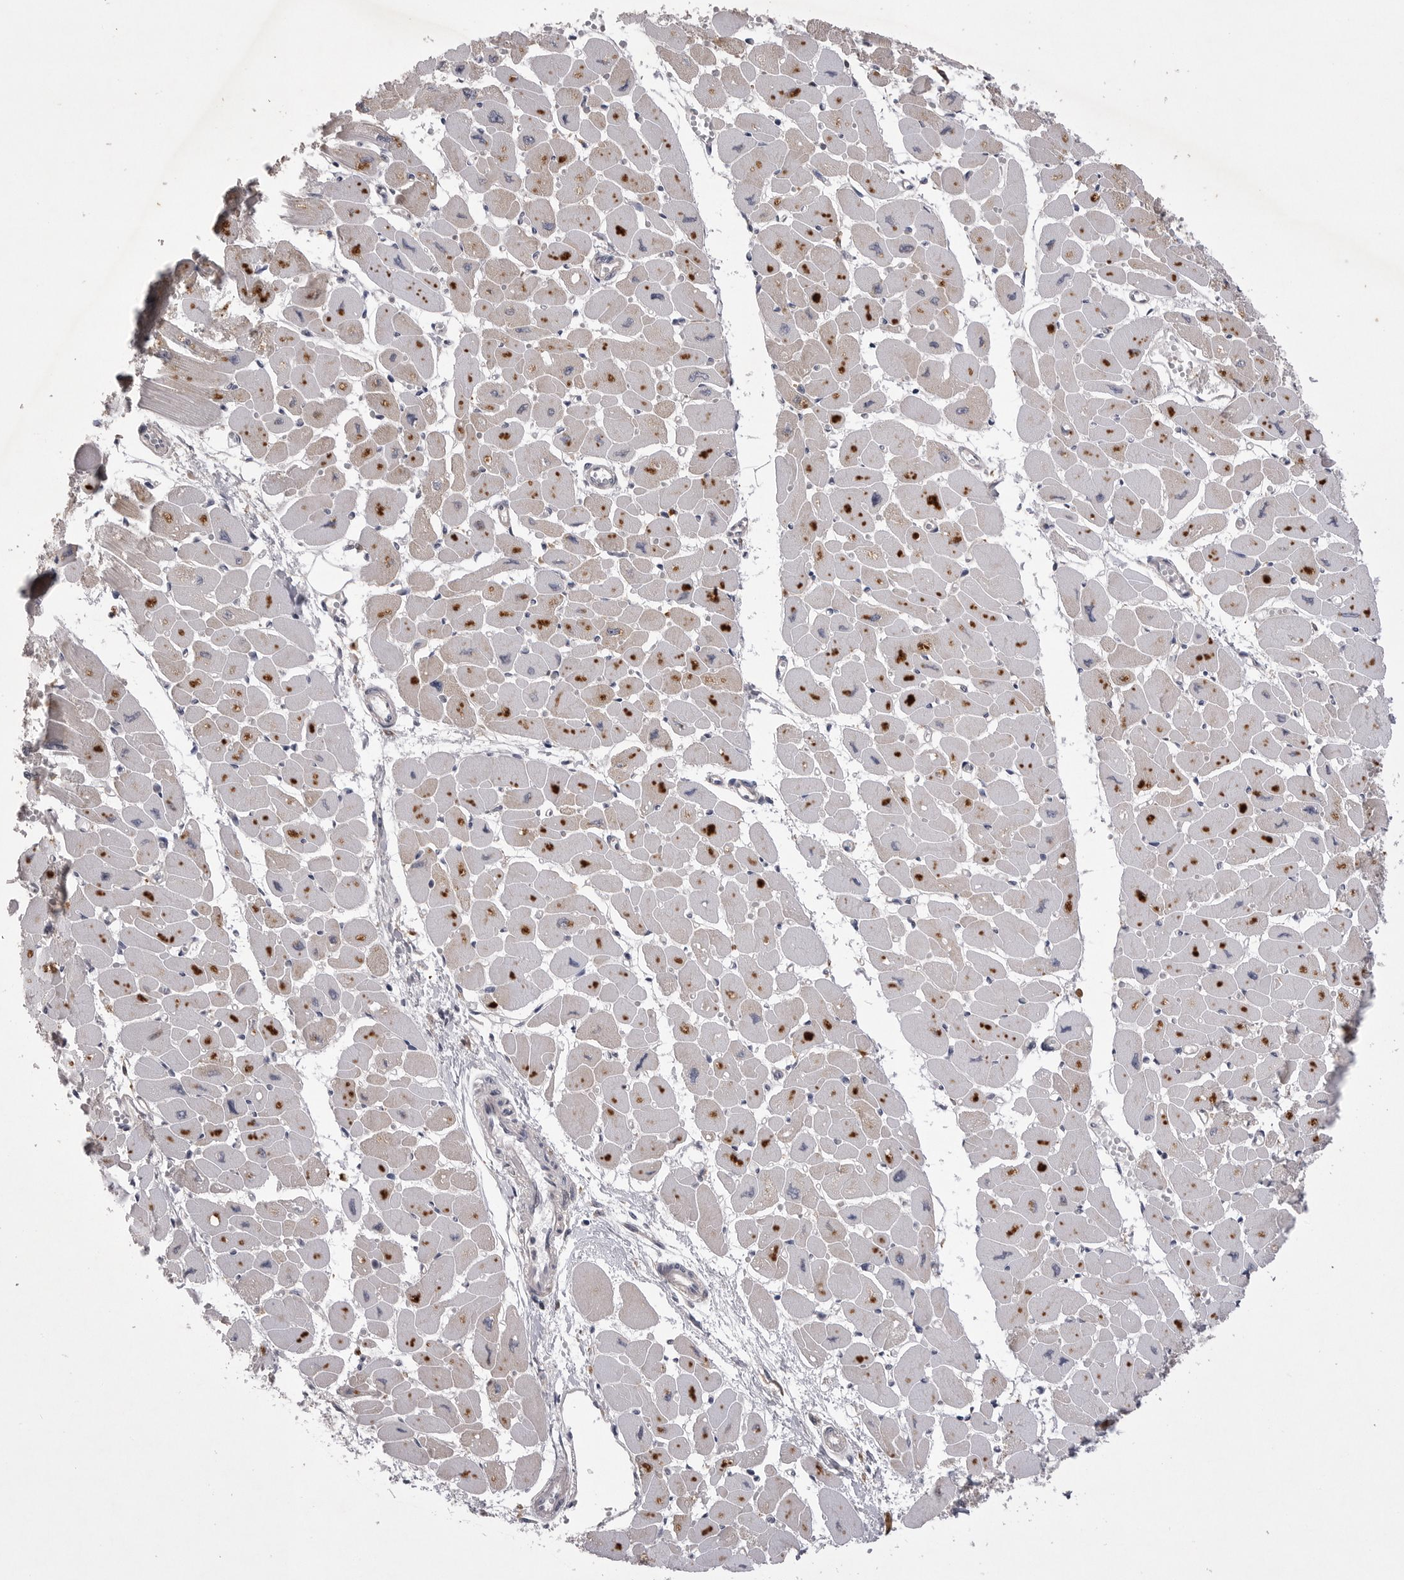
{"staining": {"intensity": "moderate", "quantity": "25%-75%", "location": "cytoplasmic/membranous"}, "tissue": "heart muscle", "cell_type": "Cardiomyocytes", "image_type": "normal", "snomed": [{"axis": "morphology", "description": "Normal tissue, NOS"}, {"axis": "topography", "description": "Heart"}], "caption": "Cardiomyocytes reveal medium levels of moderate cytoplasmic/membranous staining in about 25%-75% of cells in unremarkable human heart muscle.", "gene": "VAC14", "patient": {"sex": "female", "age": 54}}